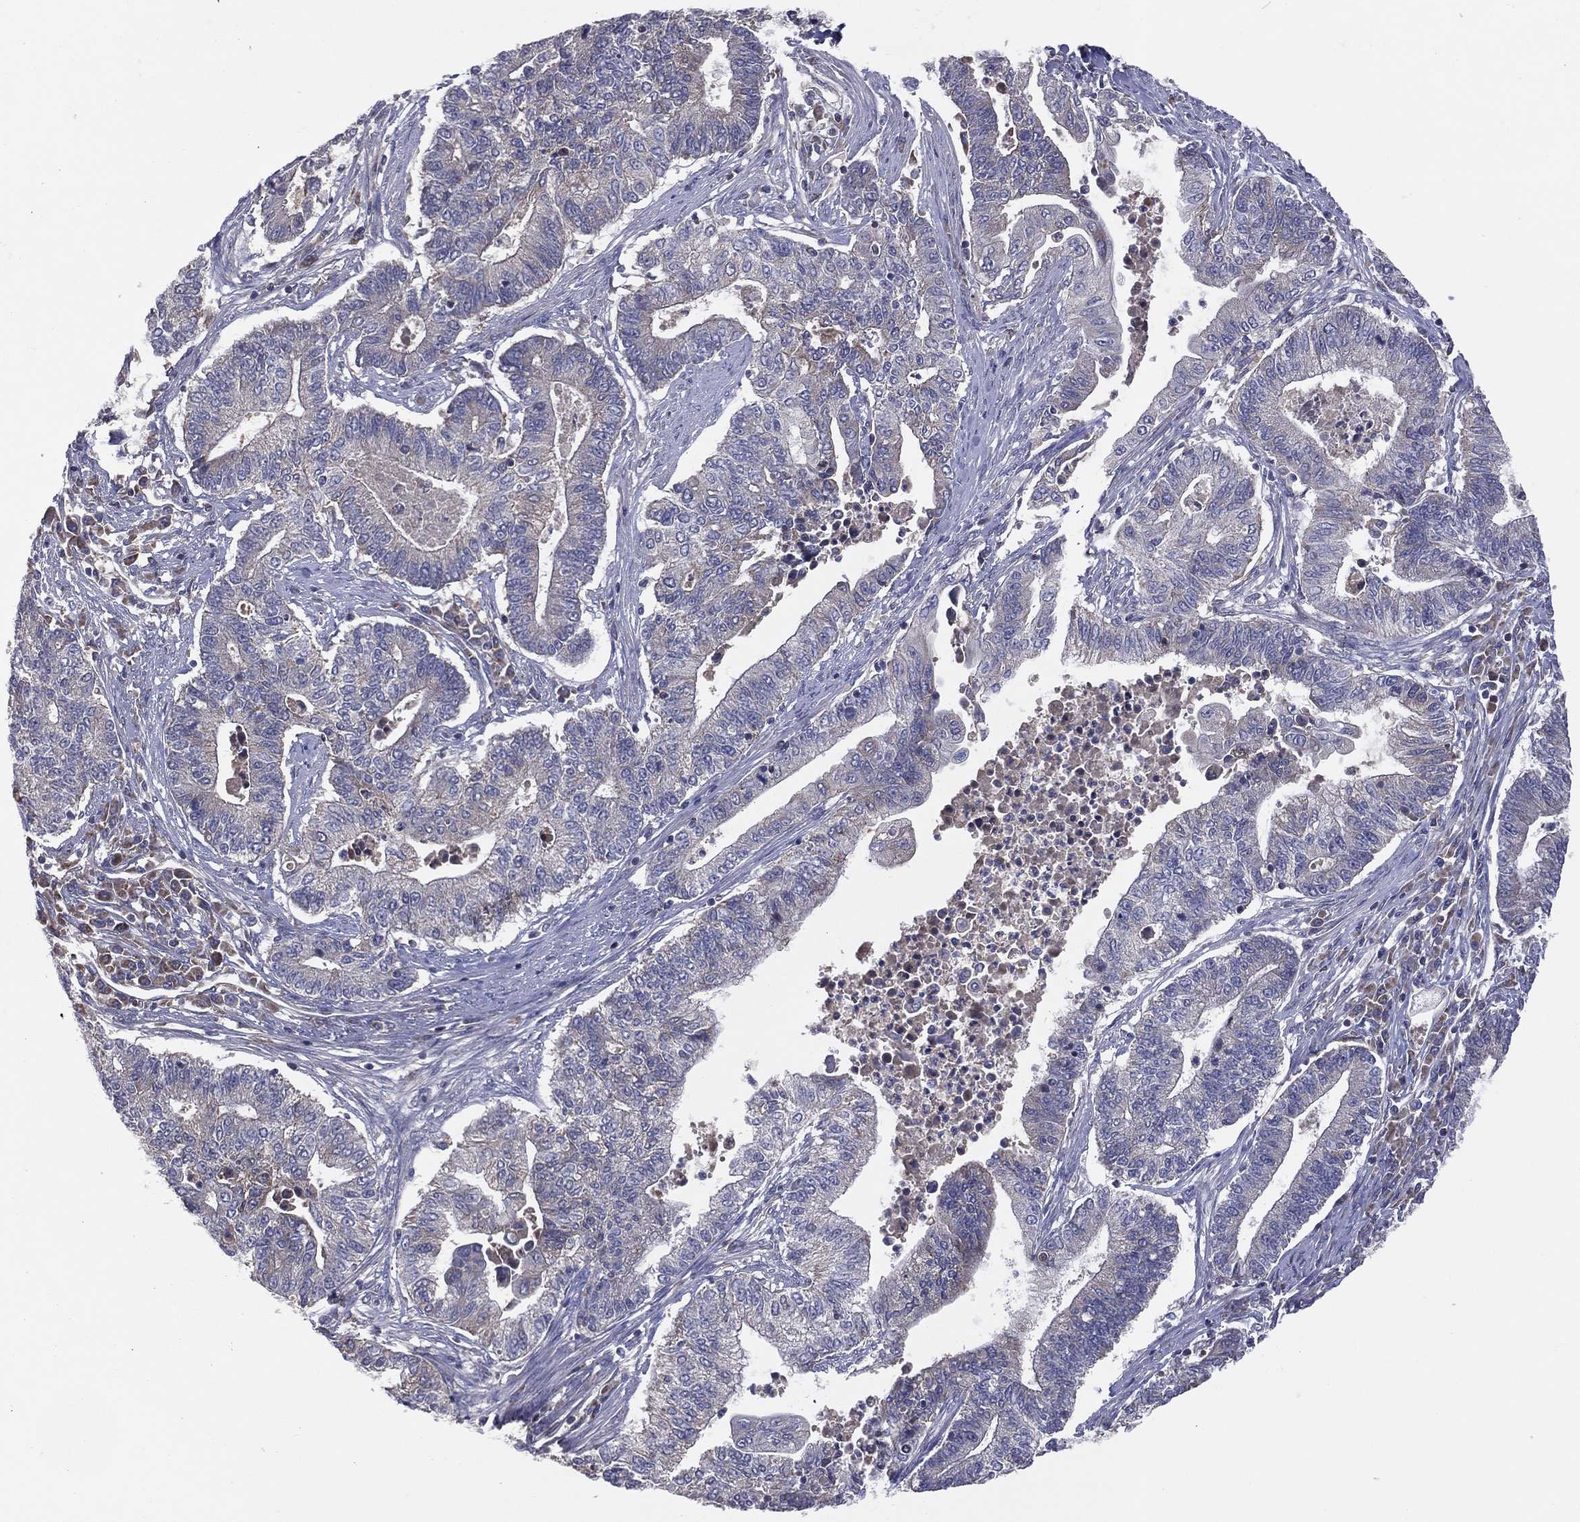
{"staining": {"intensity": "negative", "quantity": "none", "location": "none"}, "tissue": "endometrial cancer", "cell_type": "Tumor cells", "image_type": "cancer", "snomed": [{"axis": "morphology", "description": "Adenocarcinoma, NOS"}, {"axis": "topography", "description": "Uterus"}, {"axis": "topography", "description": "Endometrium"}], "caption": "This is a histopathology image of immunohistochemistry staining of endometrial cancer (adenocarcinoma), which shows no positivity in tumor cells.", "gene": "STARD3", "patient": {"sex": "female", "age": 54}}